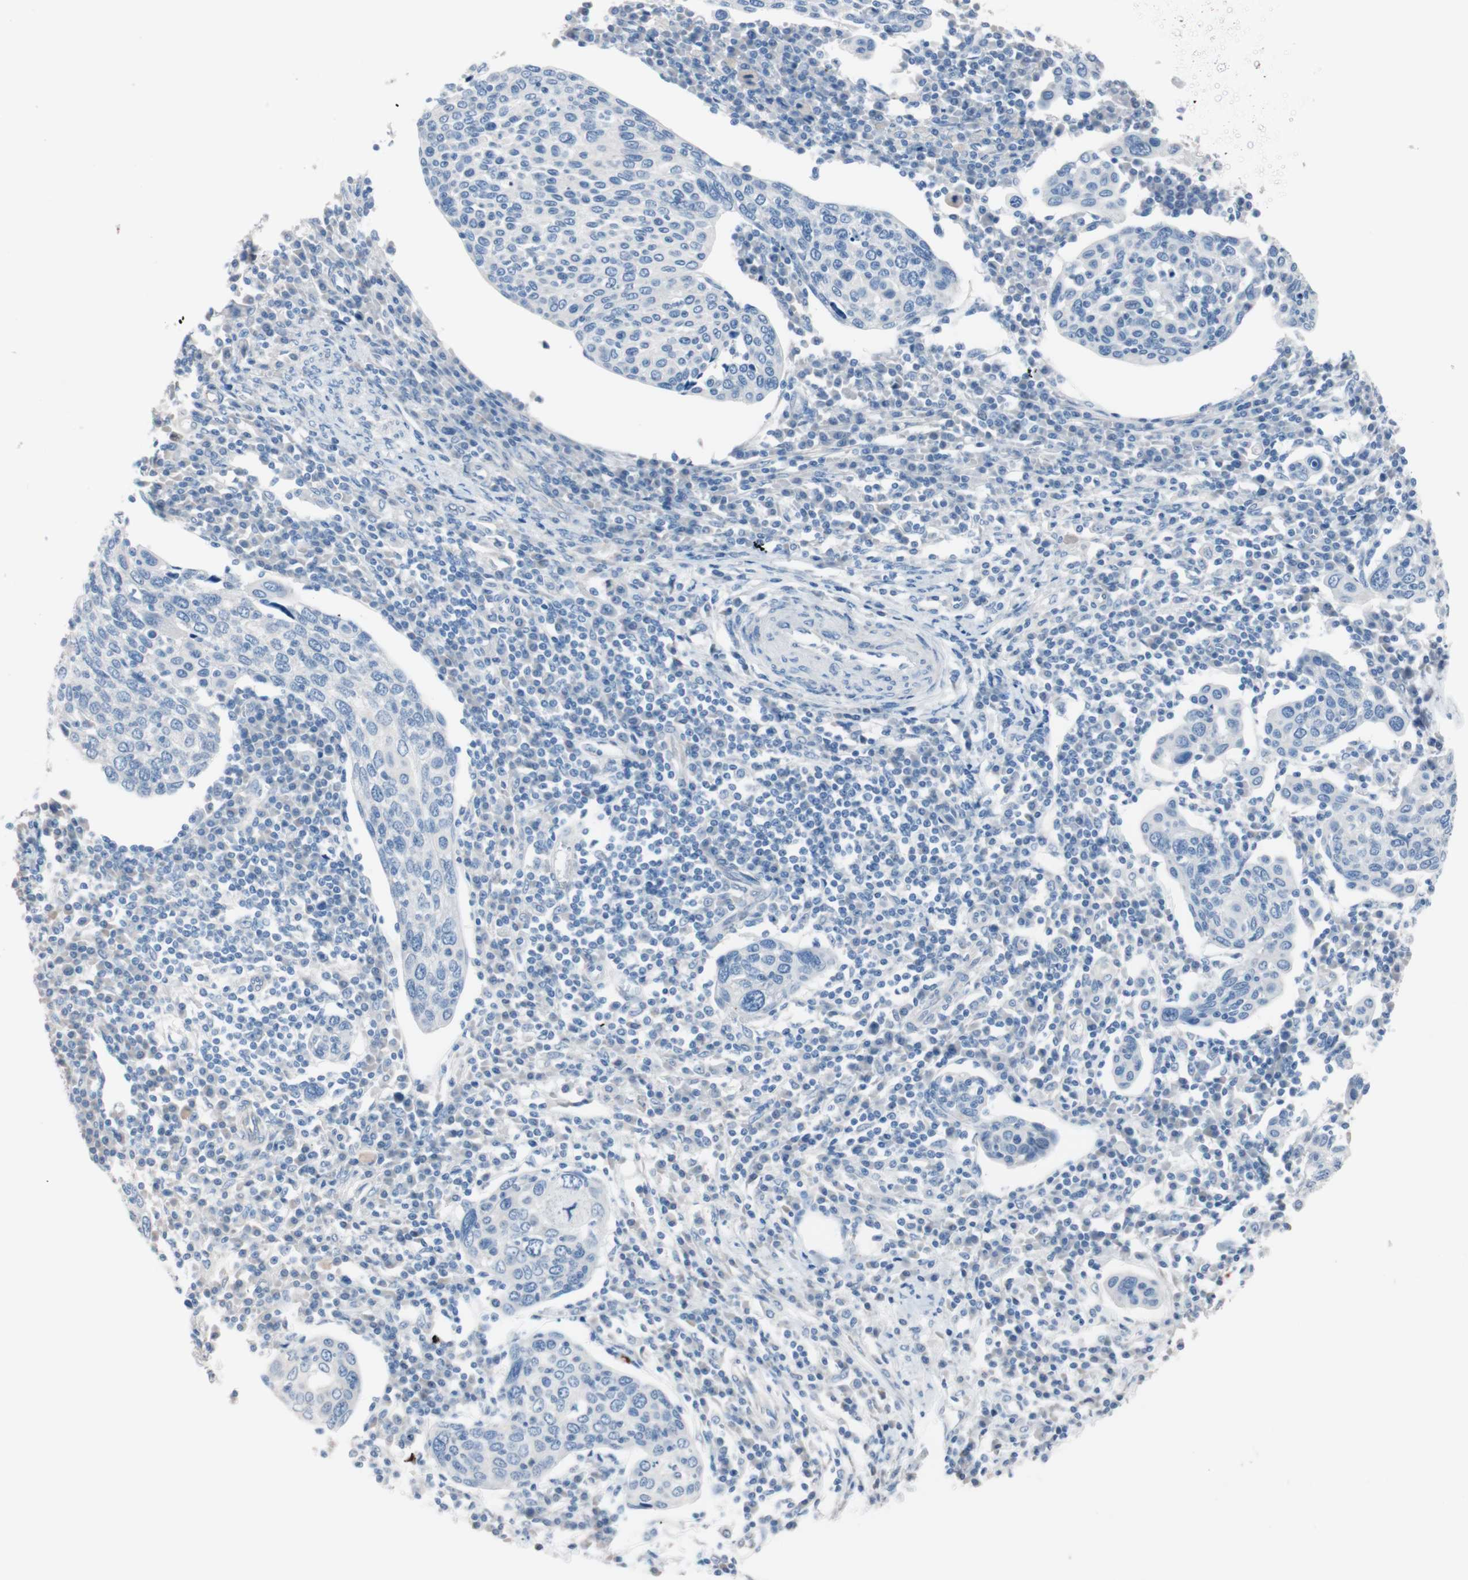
{"staining": {"intensity": "negative", "quantity": "none", "location": "none"}, "tissue": "cervical cancer", "cell_type": "Tumor cells", "image_type": "cancer", "snomed": [{"axis": "morphology", "description": "Squamous cell carcinoma, NOS"}, {"axis": "topography", "description": "Cervix"}], "caption": "Tumor cells show no significant protein staining in cervical cancer. (DAB (3,3'-diaminobenzidine) IHC, high magnification).", "gene": "ULBP1", "patient": {"sex": "female", "age": 40}}